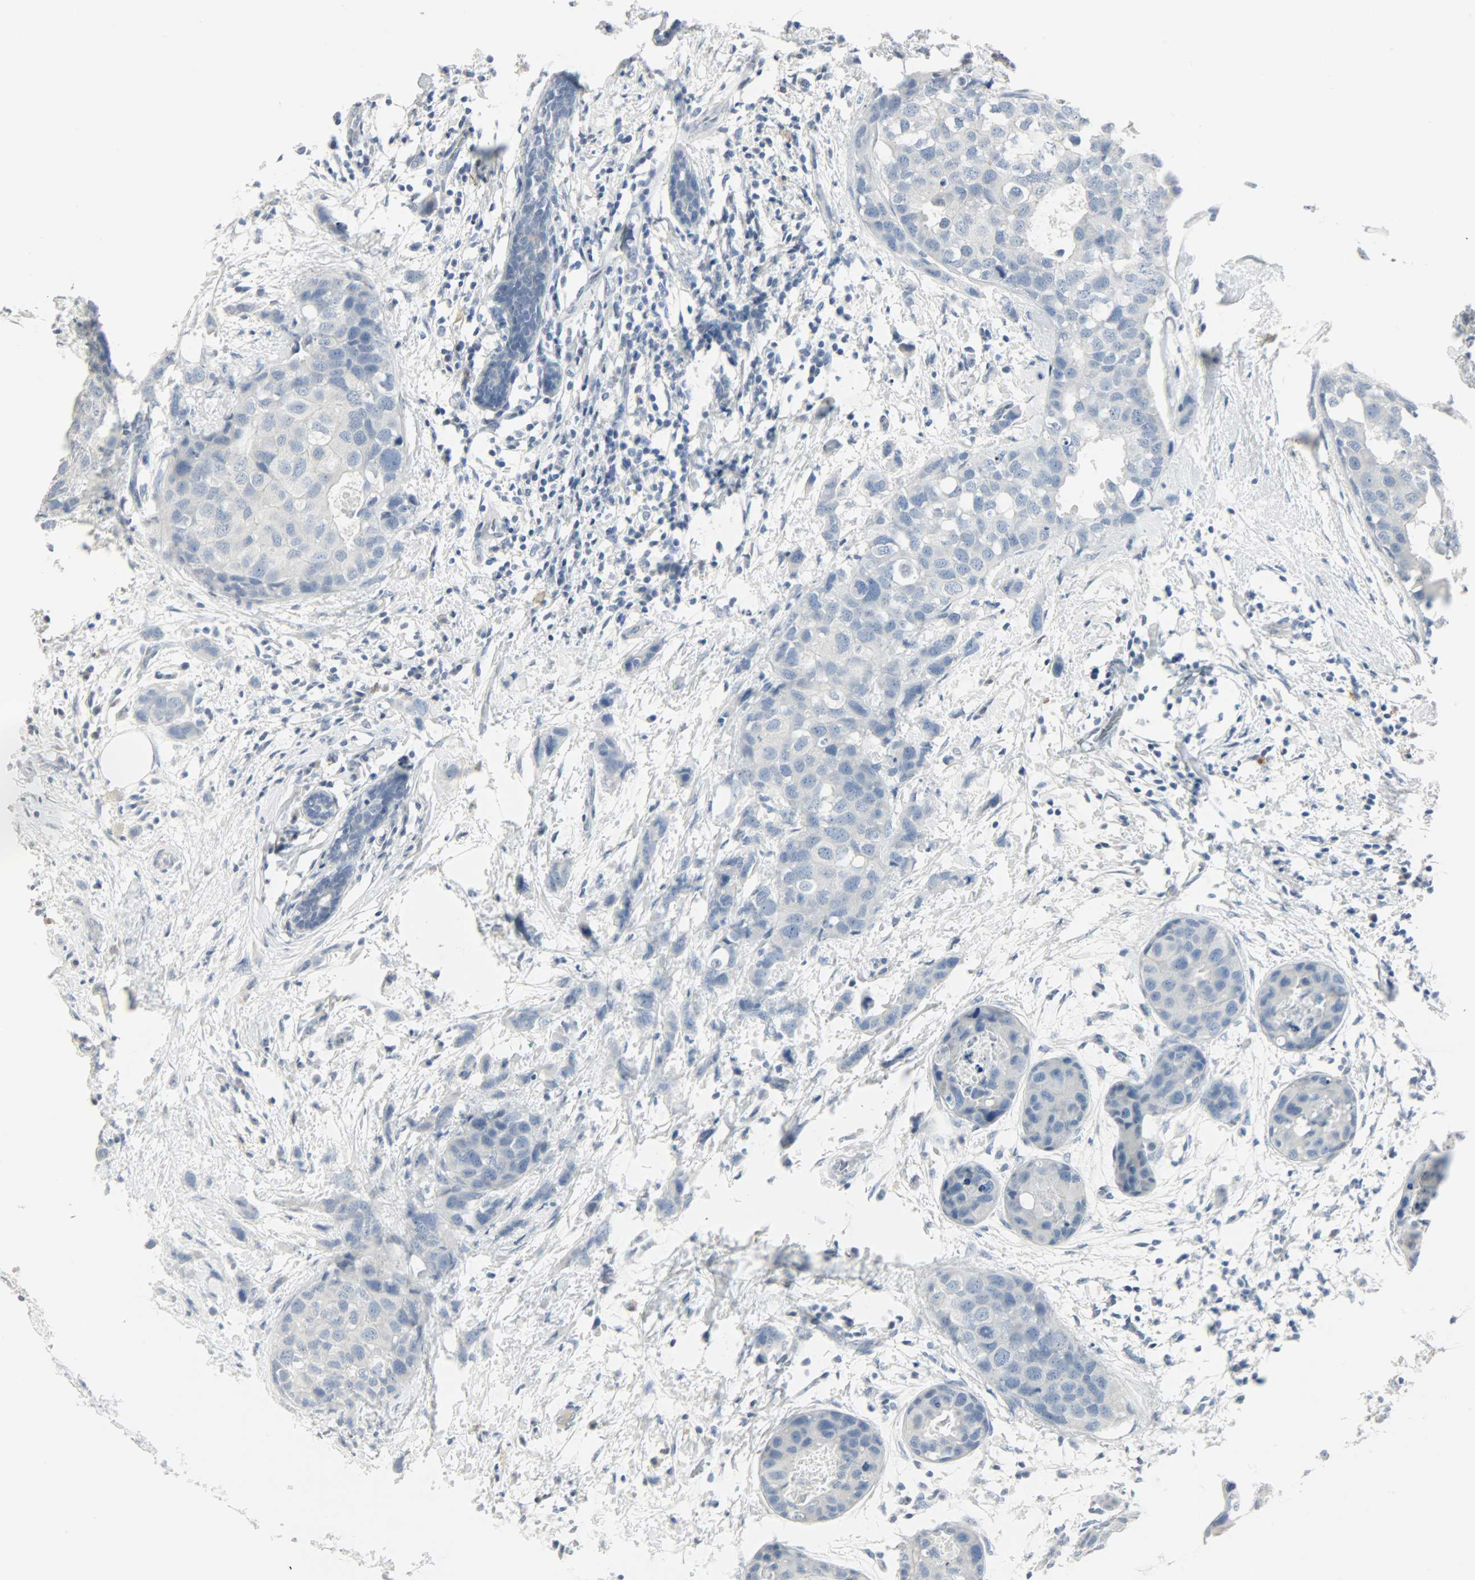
{"staining": {"intensity": "negative", "quantity": "none", "location": "none"}, "tissue": "breast cancer", "cell_type": "Tumor cells", "image_type": "cancer", "snomed": [{"axis": "morphology", "description": "Normal tissue, NOS"}, {"axis": "morphology", "description": "Duct carcinoma"}, {"axis": "topography", "description": "Breast"}], "caption": "Immunohistochemical staining of human infiltrating ductal carcinoma (breast) displays no significant staining in tumor cells. (Brightfield microscopy of DAB IHC at high magnification).", "gene": "KIT", "patient": {"sex": "female", "age": 50}}